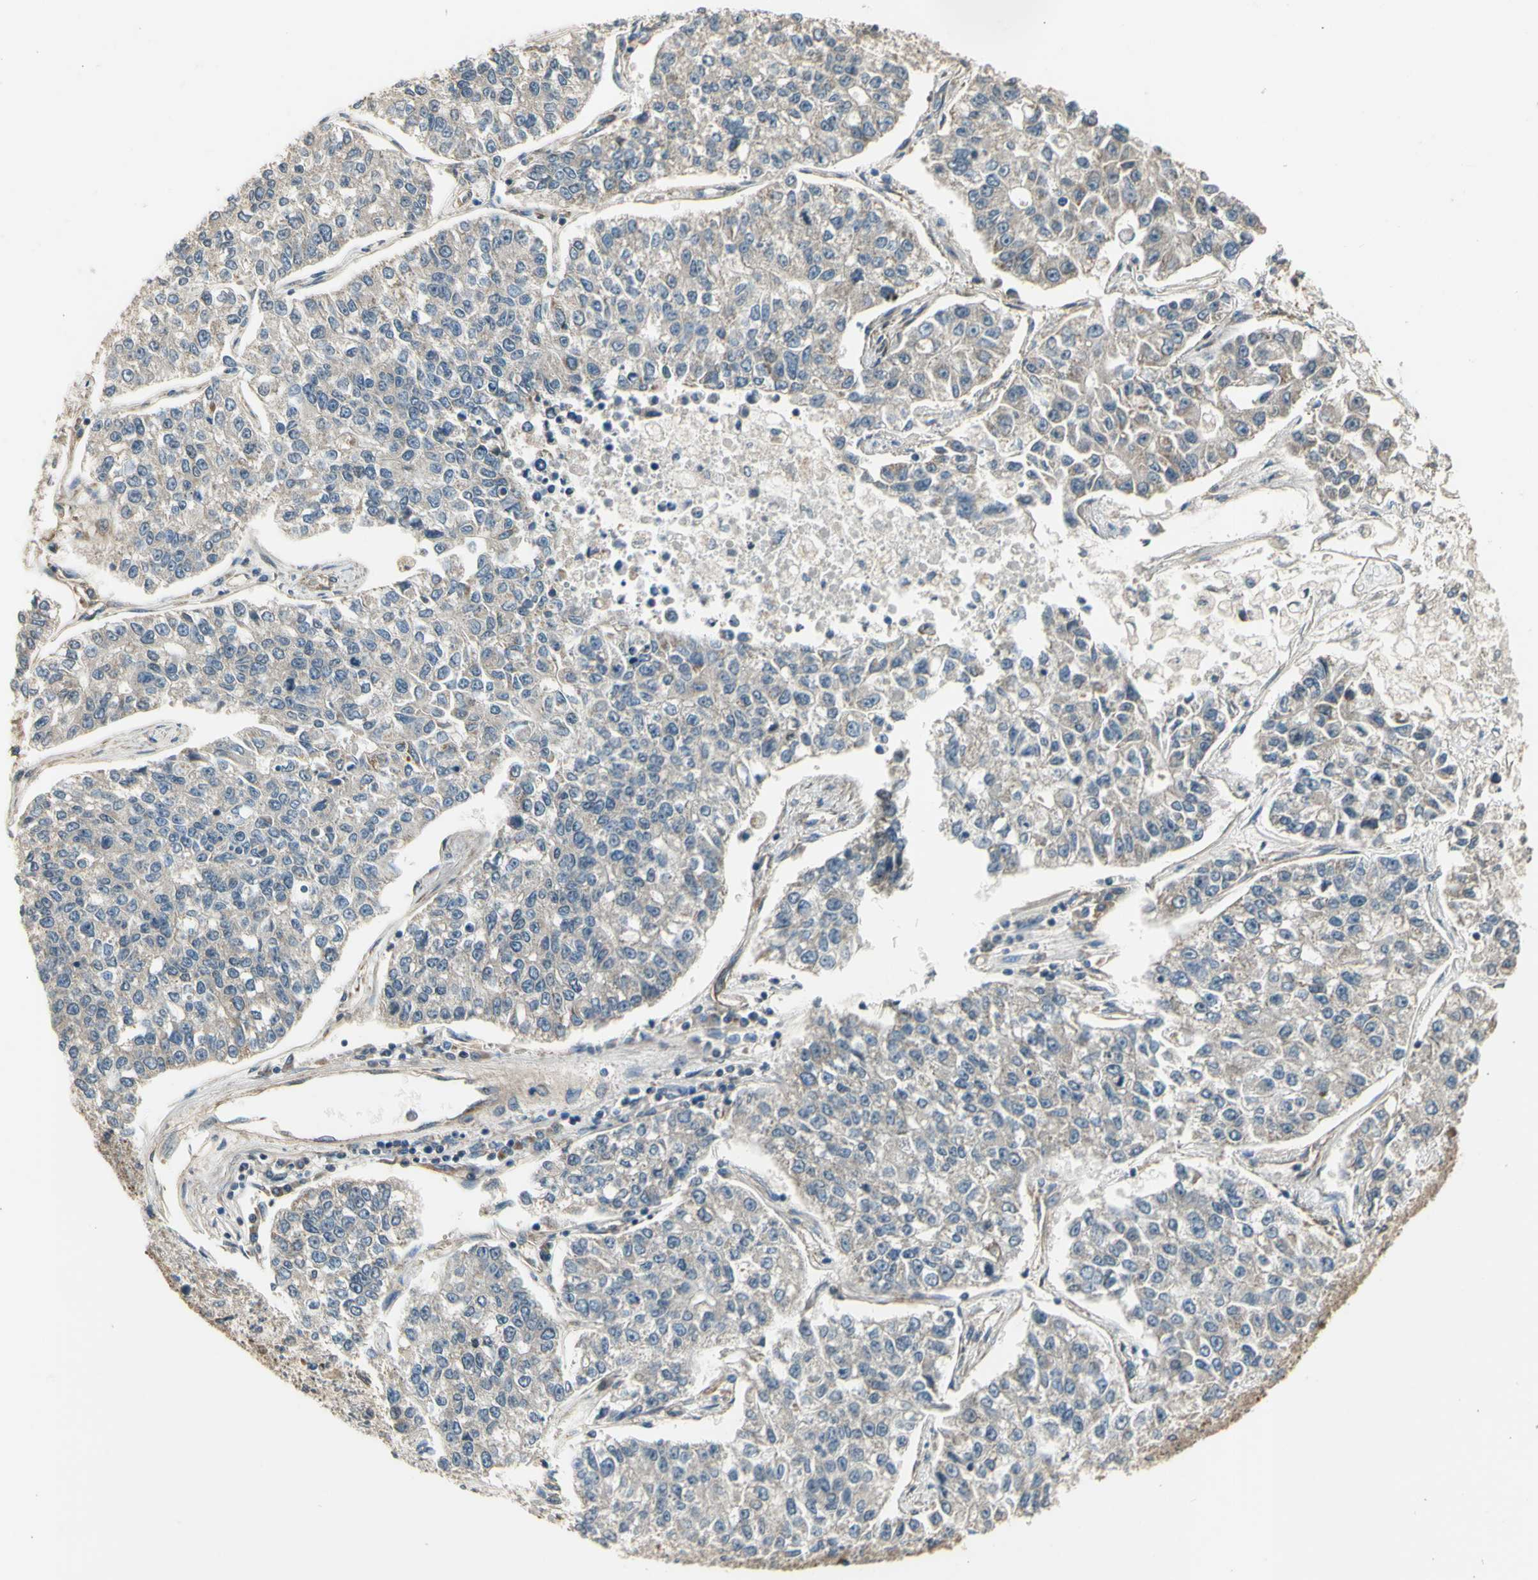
{"staining": {"intensity": "weak", "quantity": "<25%", "location": "cytoplasmic/membranous"}, "tissue": "lung cancer", "cell_type": "Tumor cells", "image_type": "cancer", "snomed": [{"axis": "morphology", "description": "Adenocarcinoma, NOS"}, {"axis": "topography", "description": "Lung"}], "caption": "Tumor cells show no significant staining in lung cancer (adenocarcinoma).", "gene": "EFNB2", "patient": {"sex": "male", "age": 49}}